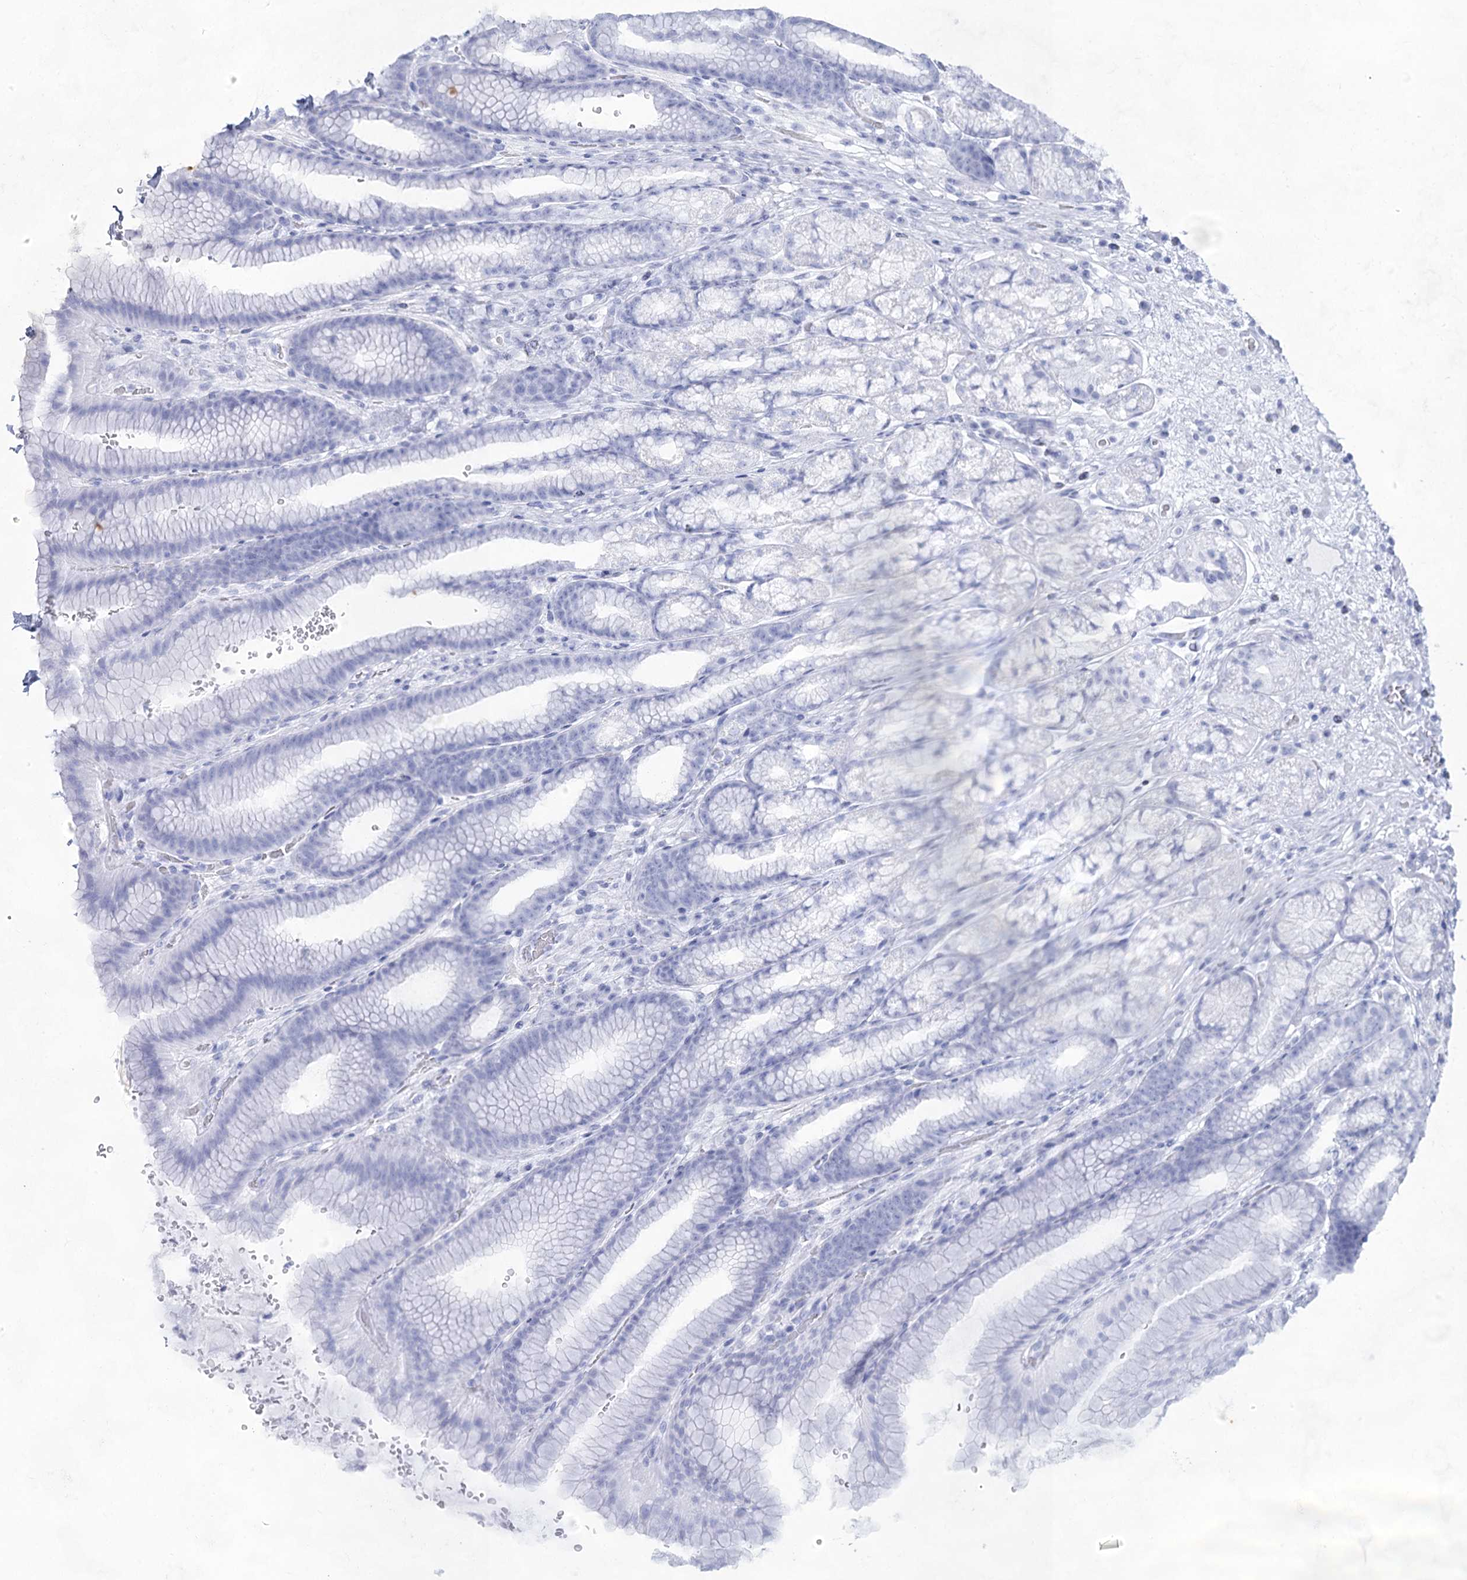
{"staining": {"intensity": "weak", "quantity": "<25%", "location": "cytoplasmic/membranous"}, "tissue": "stomach", "cell_type": "Glandular cells", "image_type": "normal", "snomed": [{"axis": "morphology", "description": "Normal tissue, NOS"}, {"axis": "morphology", "description": "Adenocarcinoma, NOS"}, {"axis": "topography", "description": "Stomach"}], "caption": "The micrograph shows no significant positivity in glandular cells of stomach.", "gene": "ACRV1", "patient": {"sex": "male", "age": 57}}